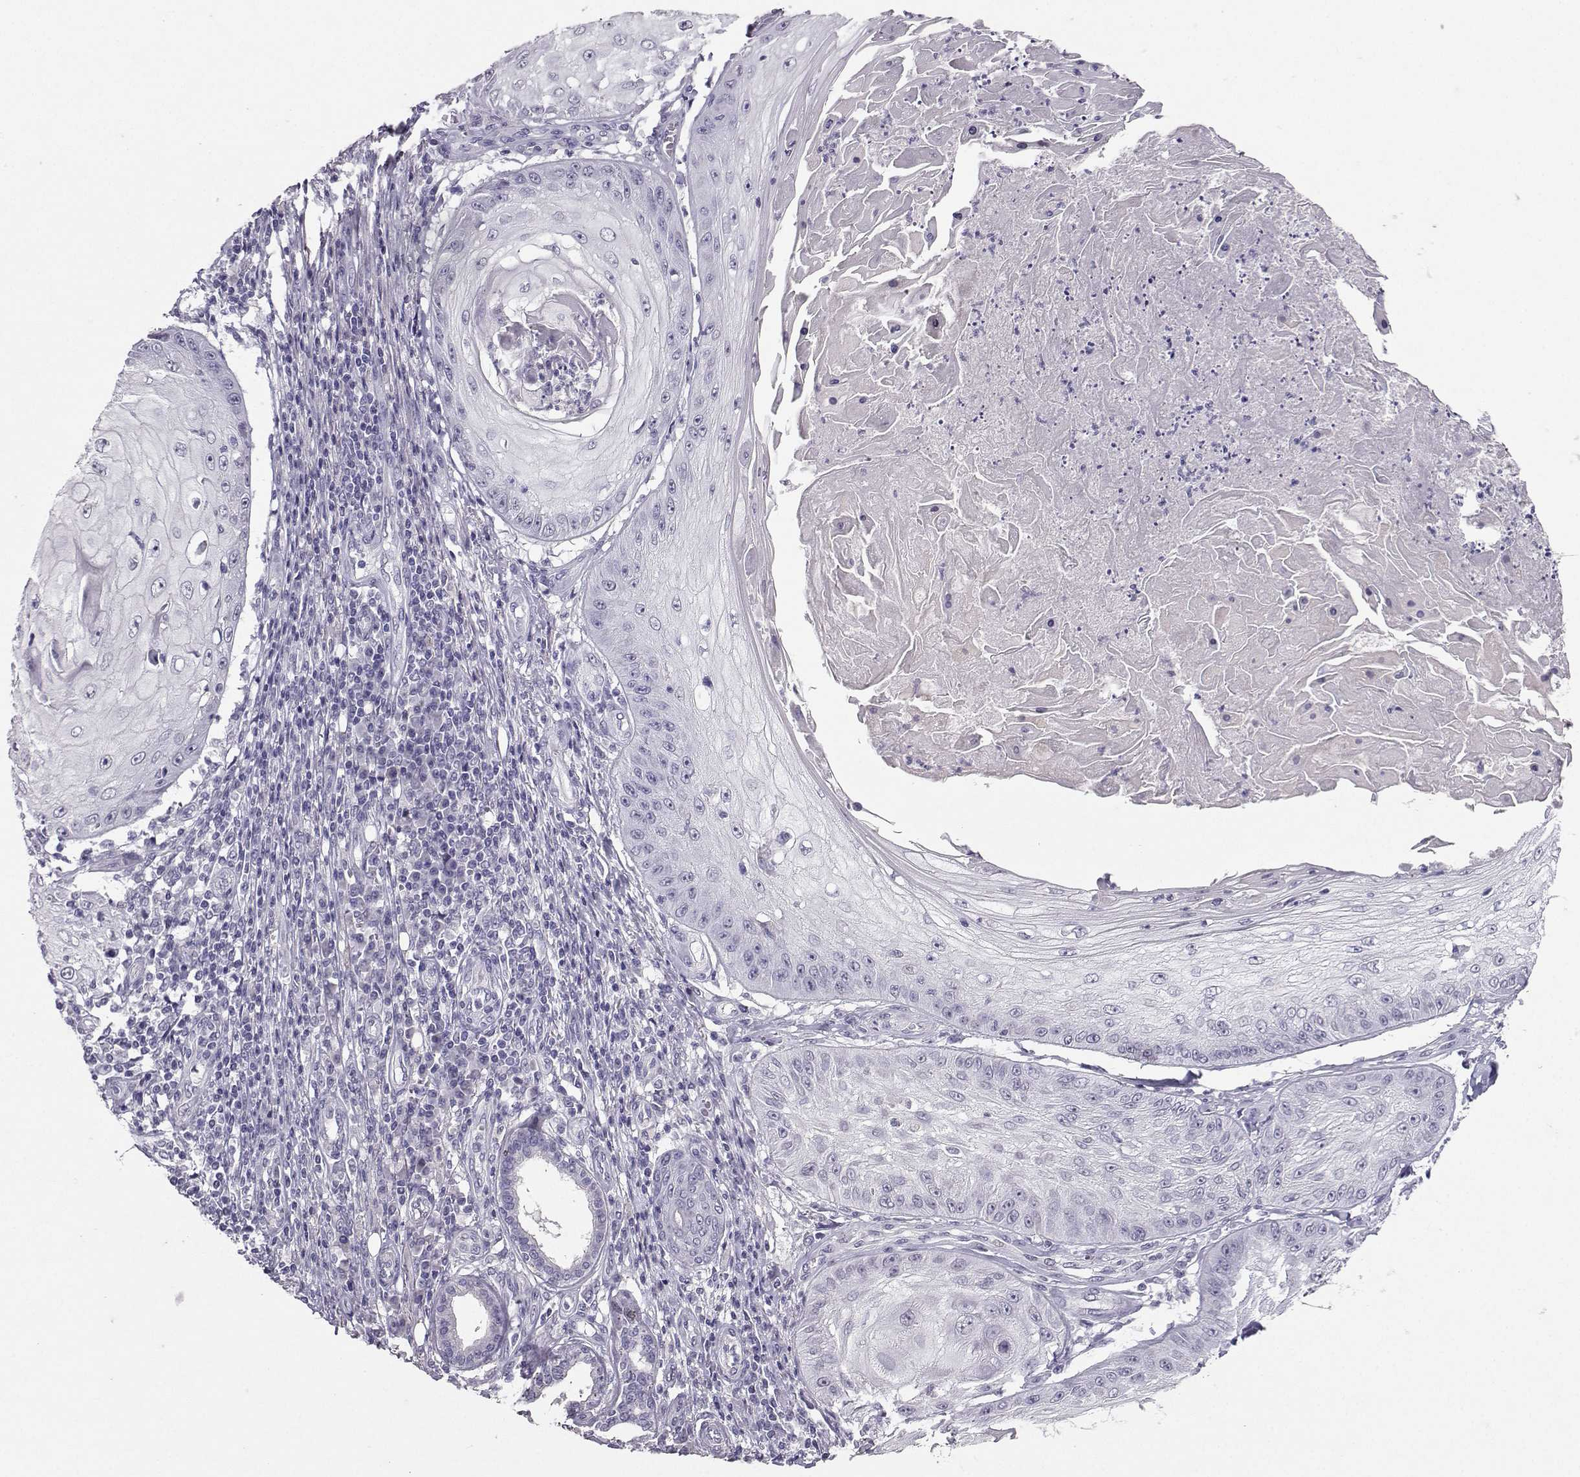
{"staining": {"intensity": "negative", "quantity": "none", "location": "none"}, "tissue": "skin cancer", "cell_type": "Tumor cells", "image_type": "cancer", "snomed": [{"axis": "morphology", "description": "Squamous cell carcinoma, NOS"}, {"axis": "topography", "description": "Skin"}], "caption": "The micrograph demonstrates no significant staining in tumor cells of squamous cell carcinoma (skin).", "gene": "CARTPT", "patient": {"sex": "male", "age": 70}}